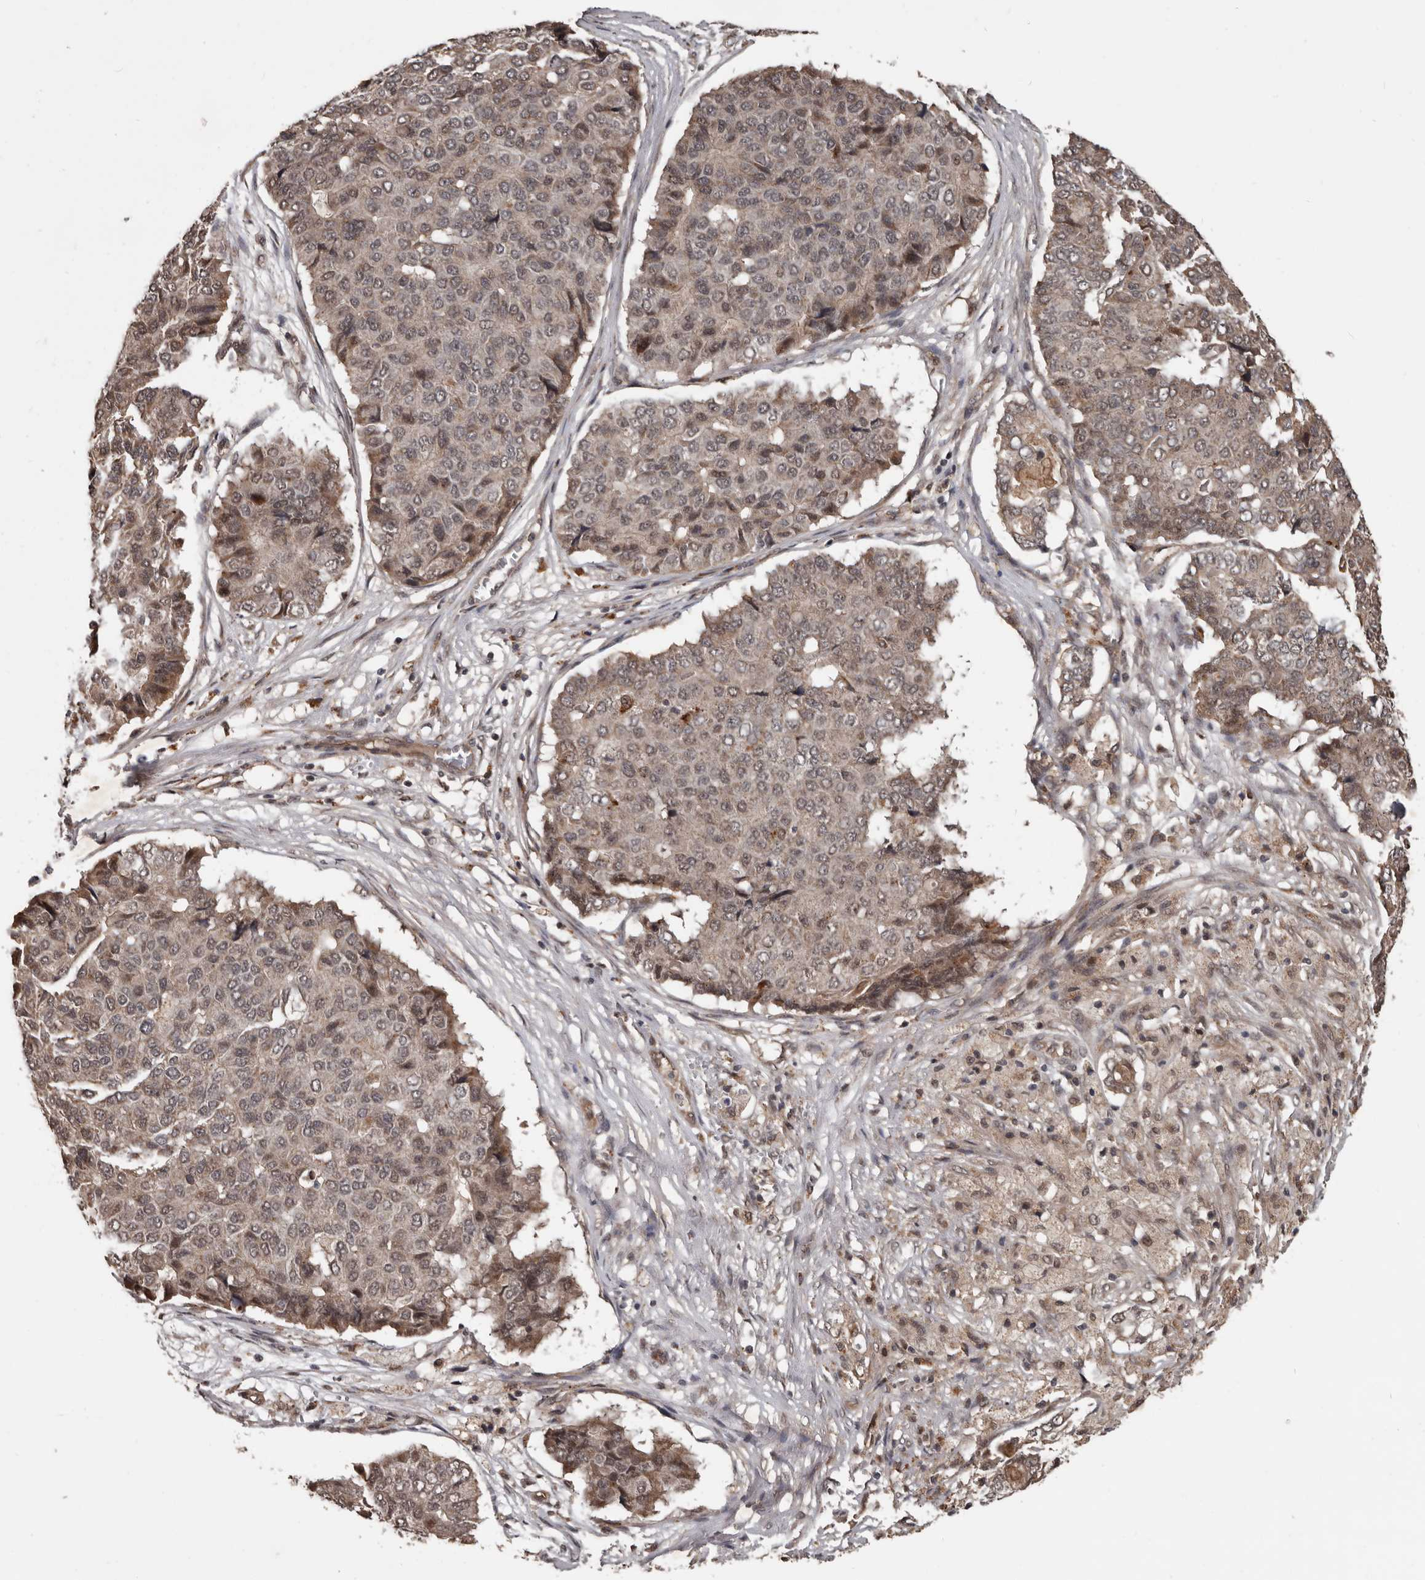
{"staining": {"intensity": "weak", "quantity": "<25%", "location": "cytoplasmic/membranous,nuclear"}, "tissue": "pancreatic cancer", "cell_type": "Tumor cells", "image_type": "cancer", "snomed": [{"axis": "morphology", "description": "Adenocarcinoma, NOS"}, {"axis": "topography", "description": "Pancreas"}], "caption": "Human pancreatic adenocarcinoma stained for a protein using IHC exhibits no positivity in tumor cells.", "gene": "AHR", "patient": {"sex": "male", "age": 50}}